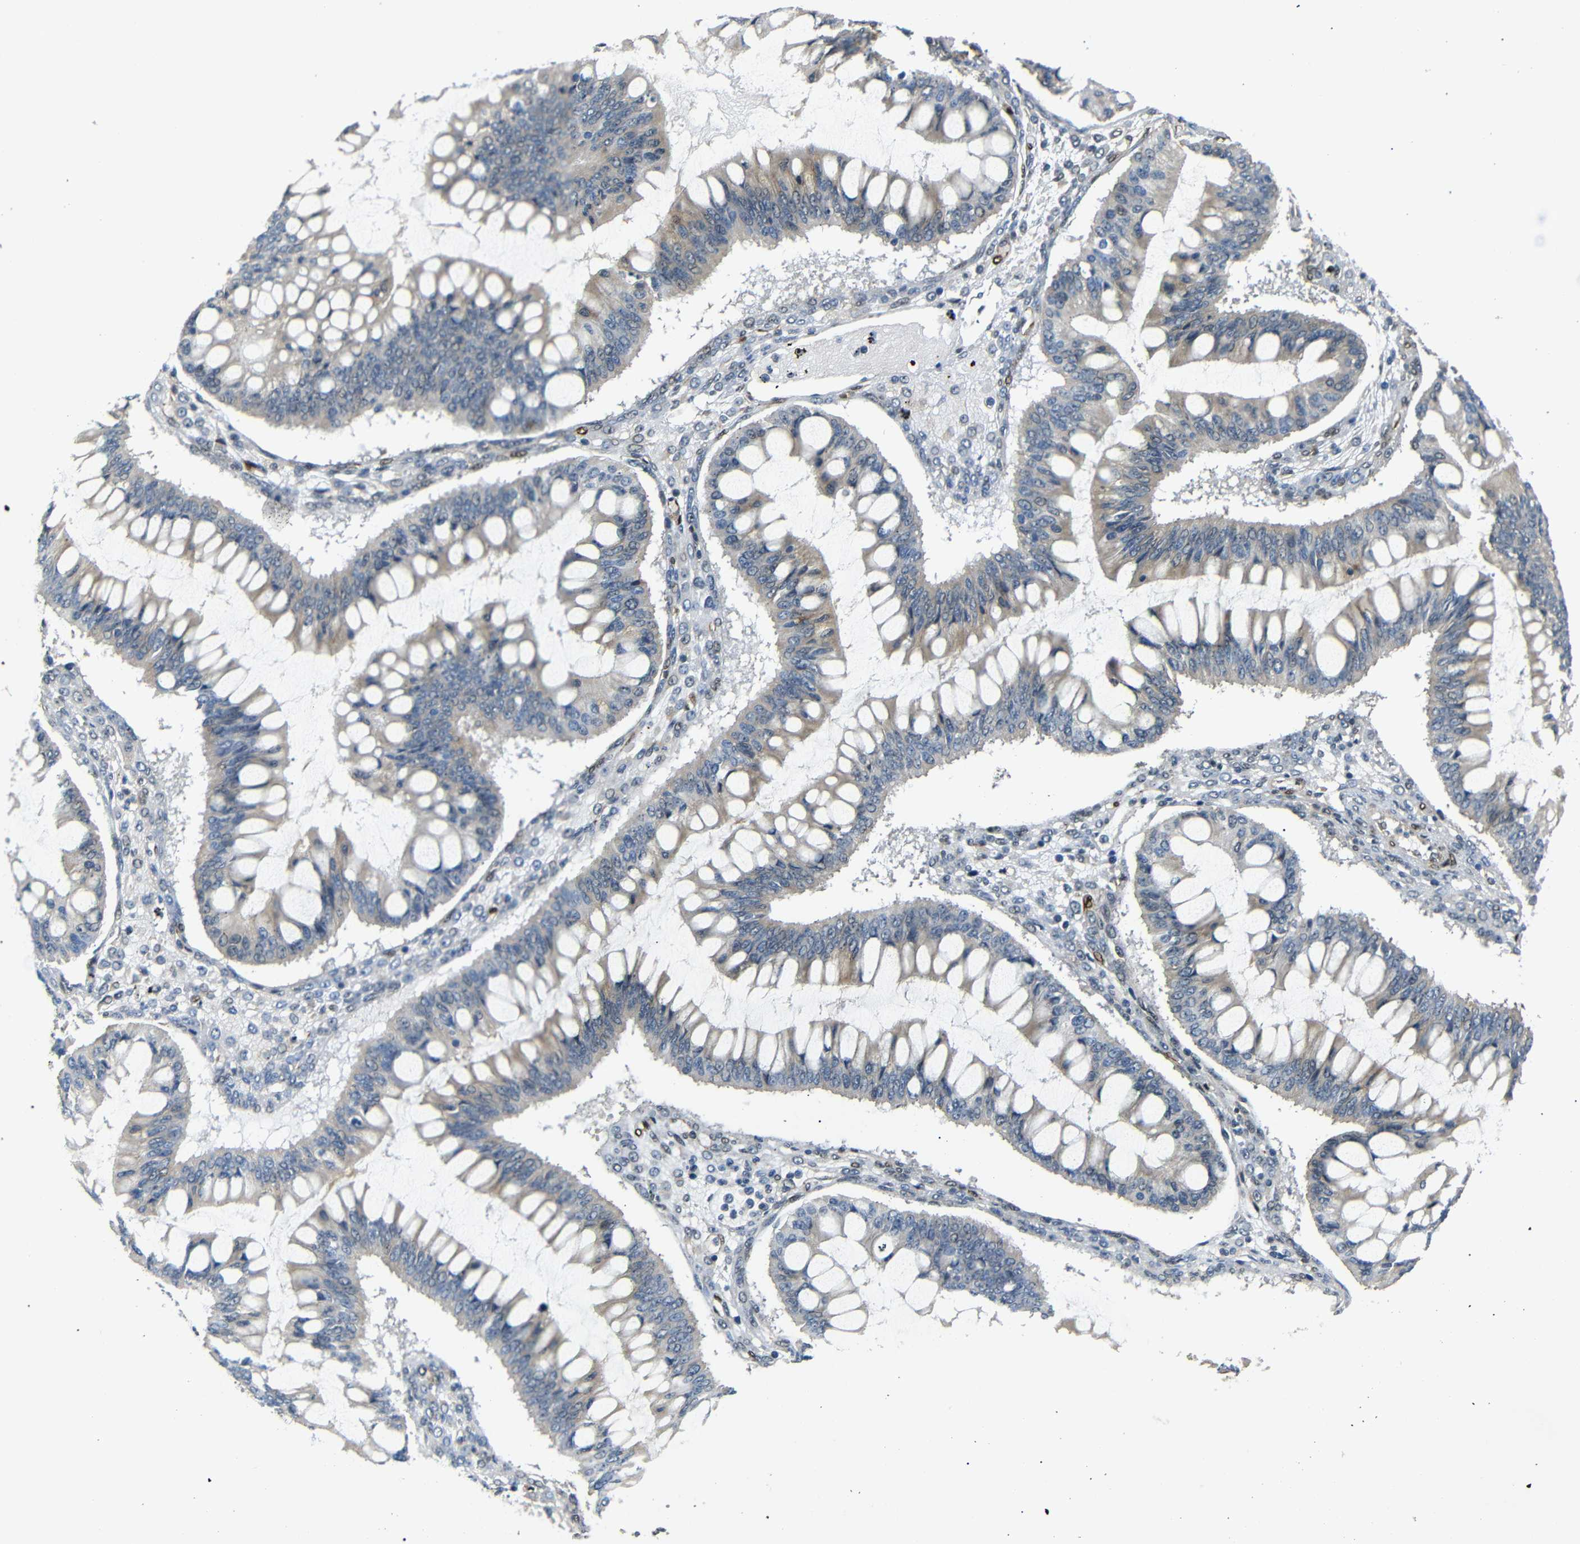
{"staining": {"intensity": "moderate", "quantity": "25%-75%", "location": "cytoplasmic/membranous,nuclear"}, "tissue": "ovarian cancer", "cell_type": "Tumor cells", "image_type": "cancer", "snomed": [{"axis": "morphology", "description": "Cystadenocarcinoma, mucinous, NOS"}, {"axis": "topography", "description": "Ovary"}], "caption": "Protein positivity by IHC shows moderate cytoplasmic/membranous and nuclear positivity in about 25%-75% of tumor cells in ovarian mucinous cystadenocarcinoma.", "gene": "TBX2", "patient": {"sex": "female", "age": 73}}